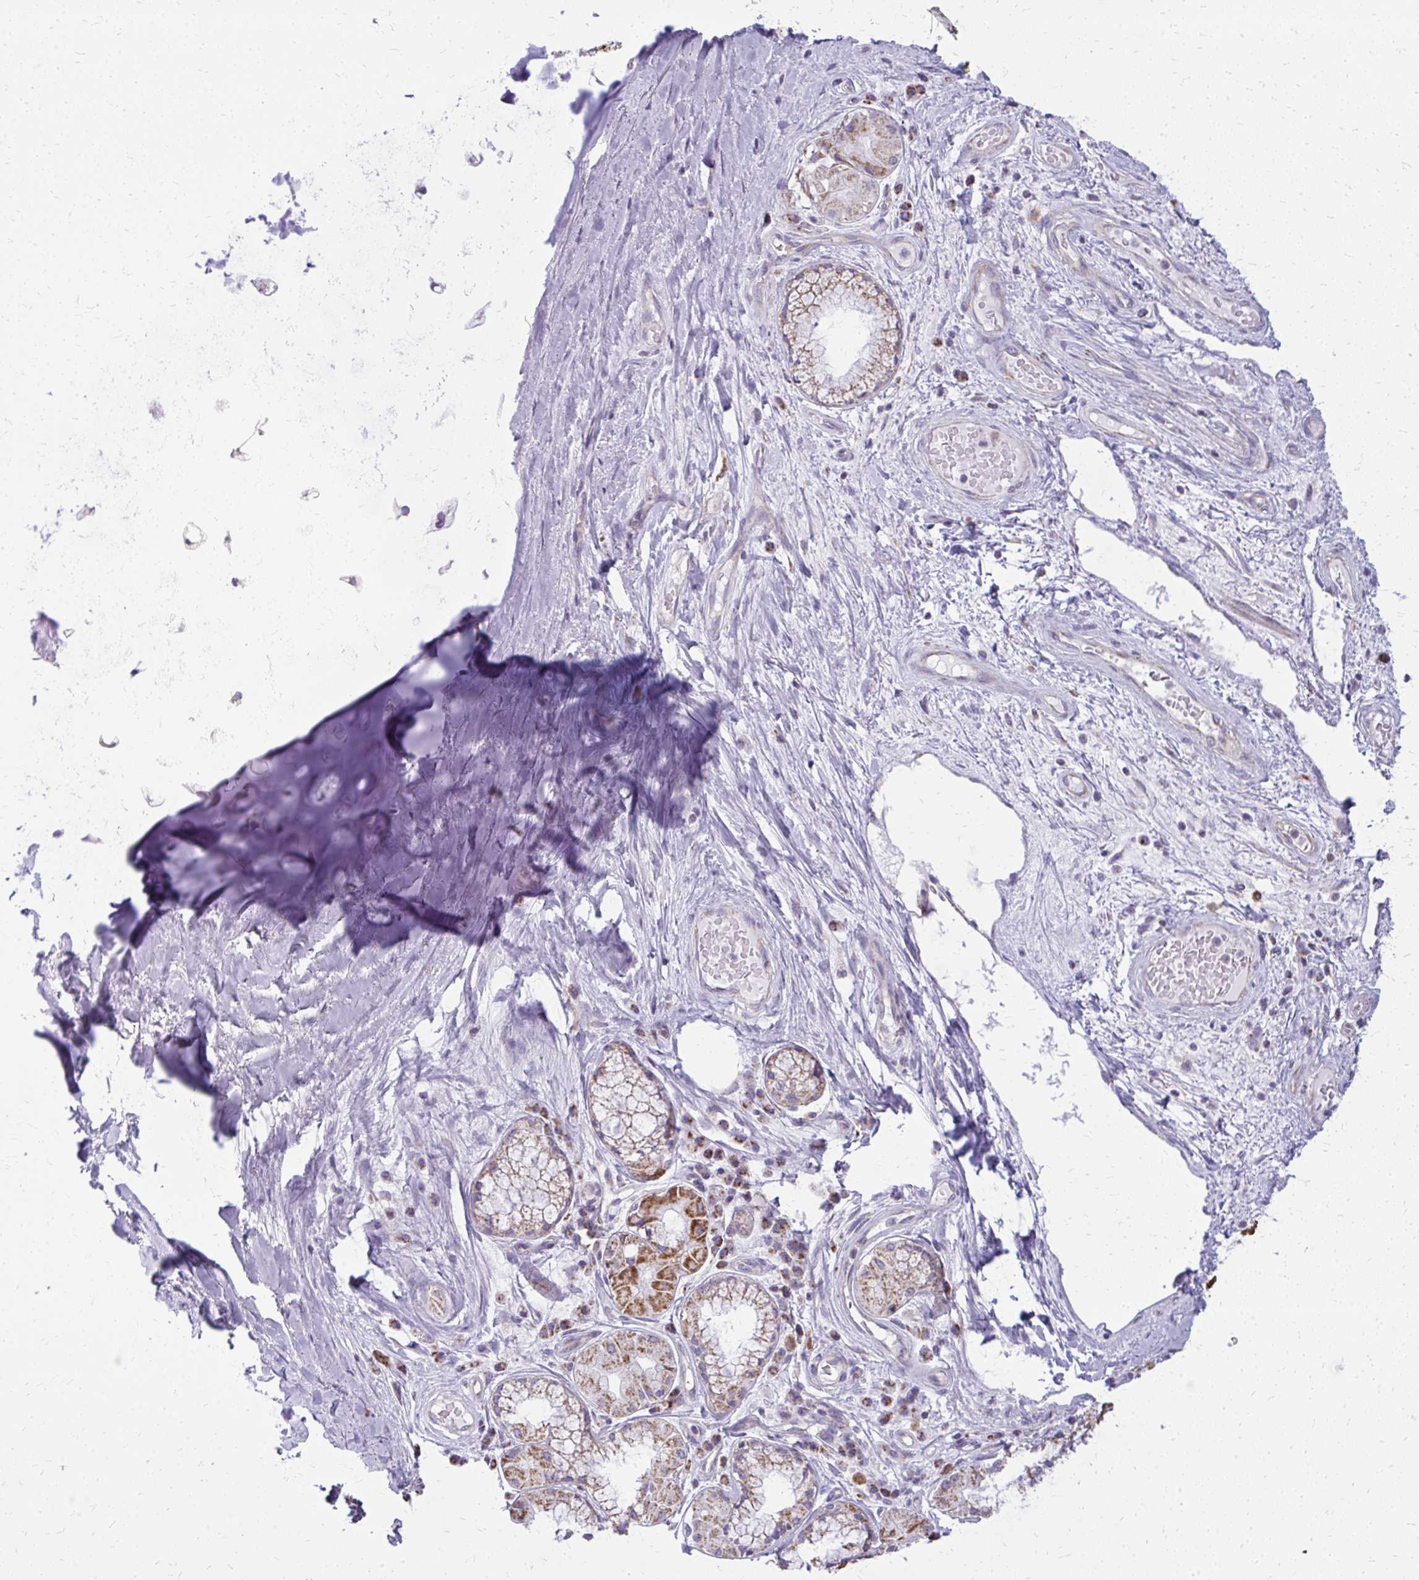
{"staining": {"intensity": "negative", "quantity": "none", "location": "none"}, "tissue": "adipose tissue", "cell_type": "Adipocytes", "image_type": "normal", "snomed": [{"axis": "morphology", "description": "Normal tissue, NOS"}, {"axis": "topography", "description": "Cartilage tissue"}, {"axis": "topography", "description": "Bronchus"}], "caption": "Adipose tissue was stained to show a protein in brown. There is no significant positivity in adipocytes.", "gene": "IFIT1", "patient": {"sex": "male", "age": 64}}